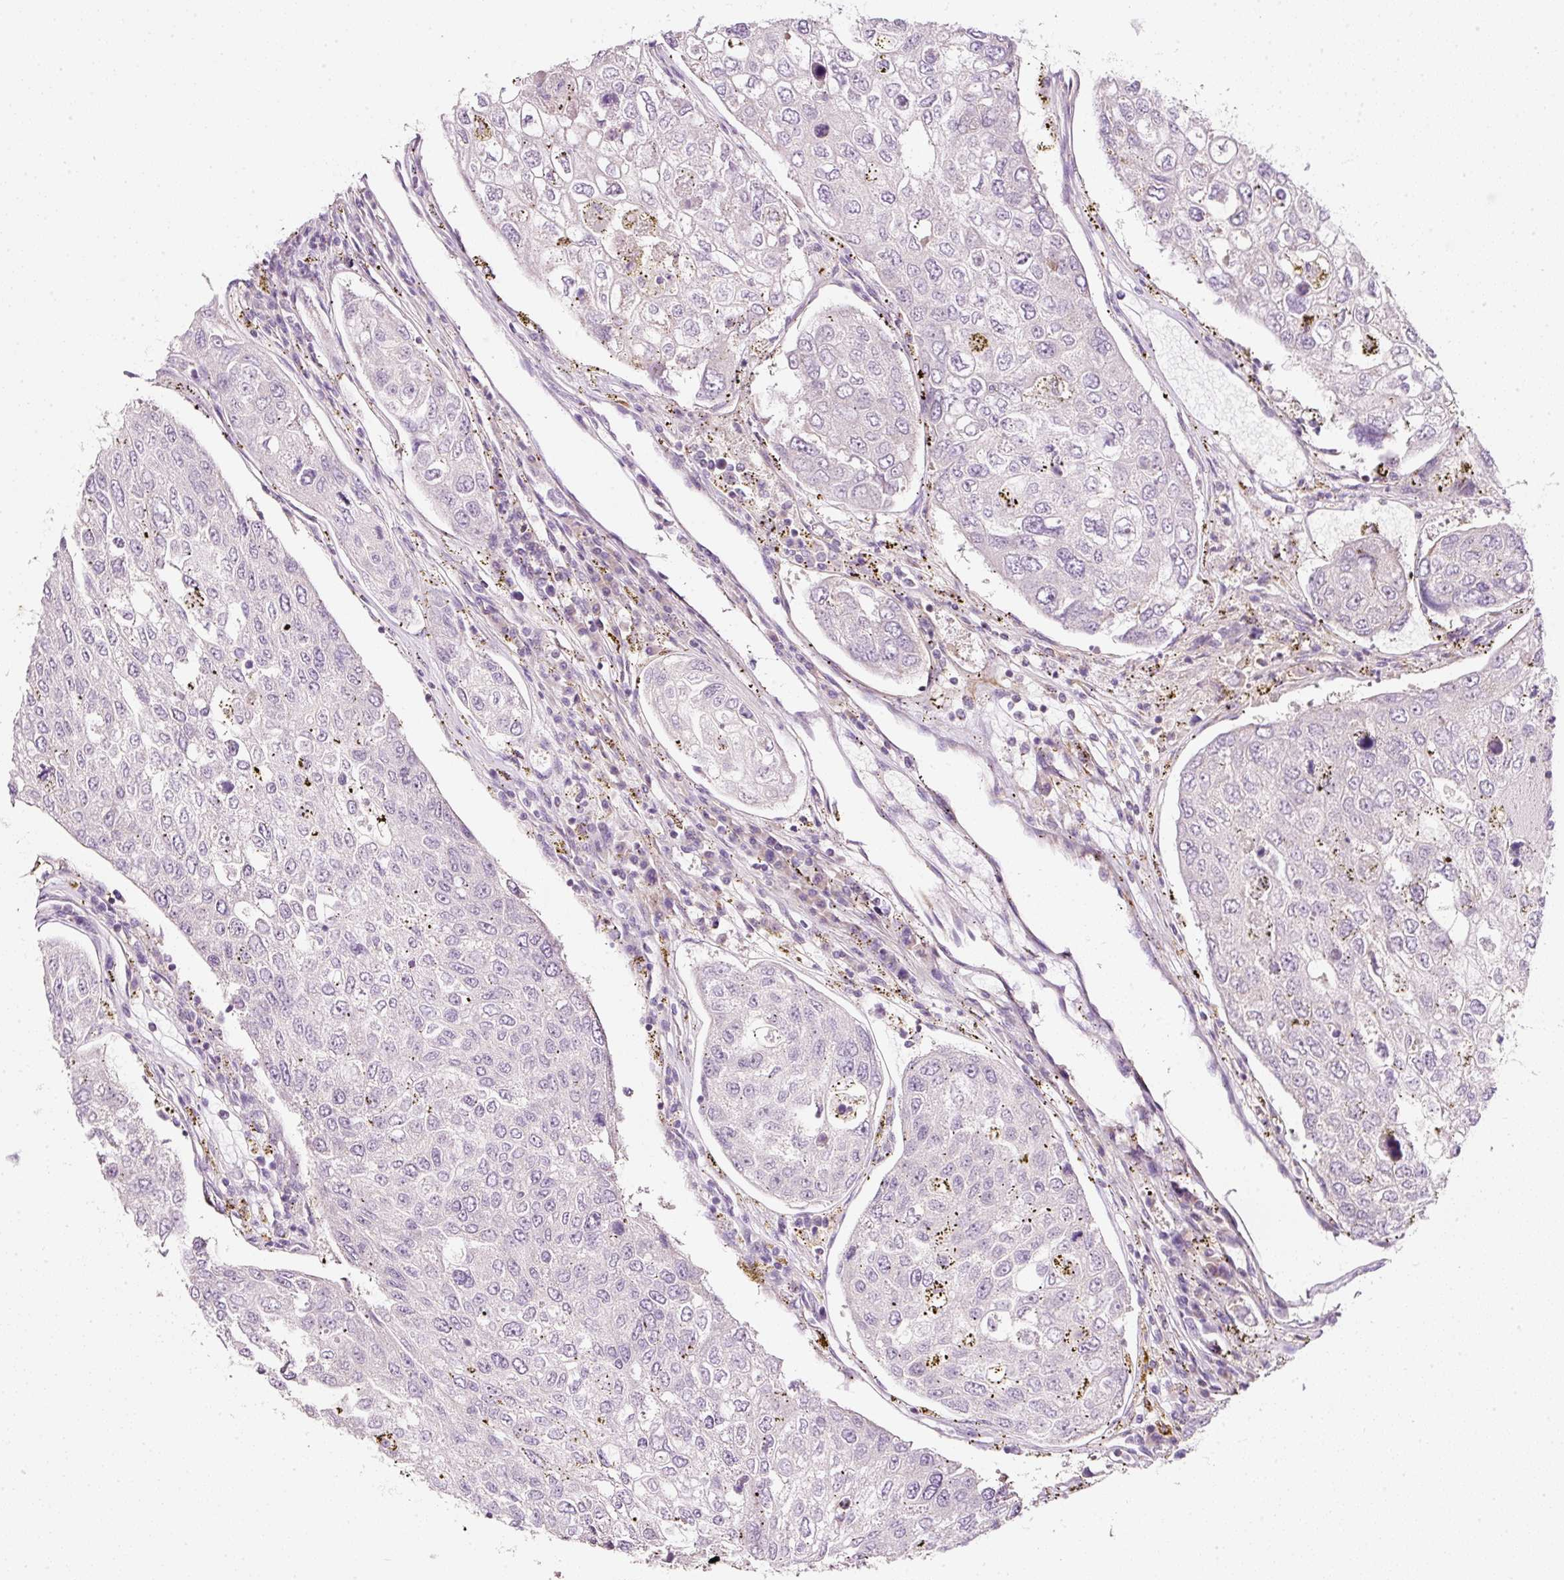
{"staining": {"intensity": "negative", "quantity": "none", "location": "none"}, "tissue": "urothelial cancer", "cell_type": "Tumor cells", "image_type": "cancer", "snomed": [{"axis": "morphology", "description": "Urothelial carcinoma, High grade"}, {"axis": "topography", "description": "Lymph node"}, {"axis": "topography", "description": "Urinary bladder"}], "caption": "IHC micrograph of human urothelial cancer stained for a protein (brown), which displays no expression in tumor cells.", "gene": "NDUFA1", "patient": {"sex": "male", "age": 51}}